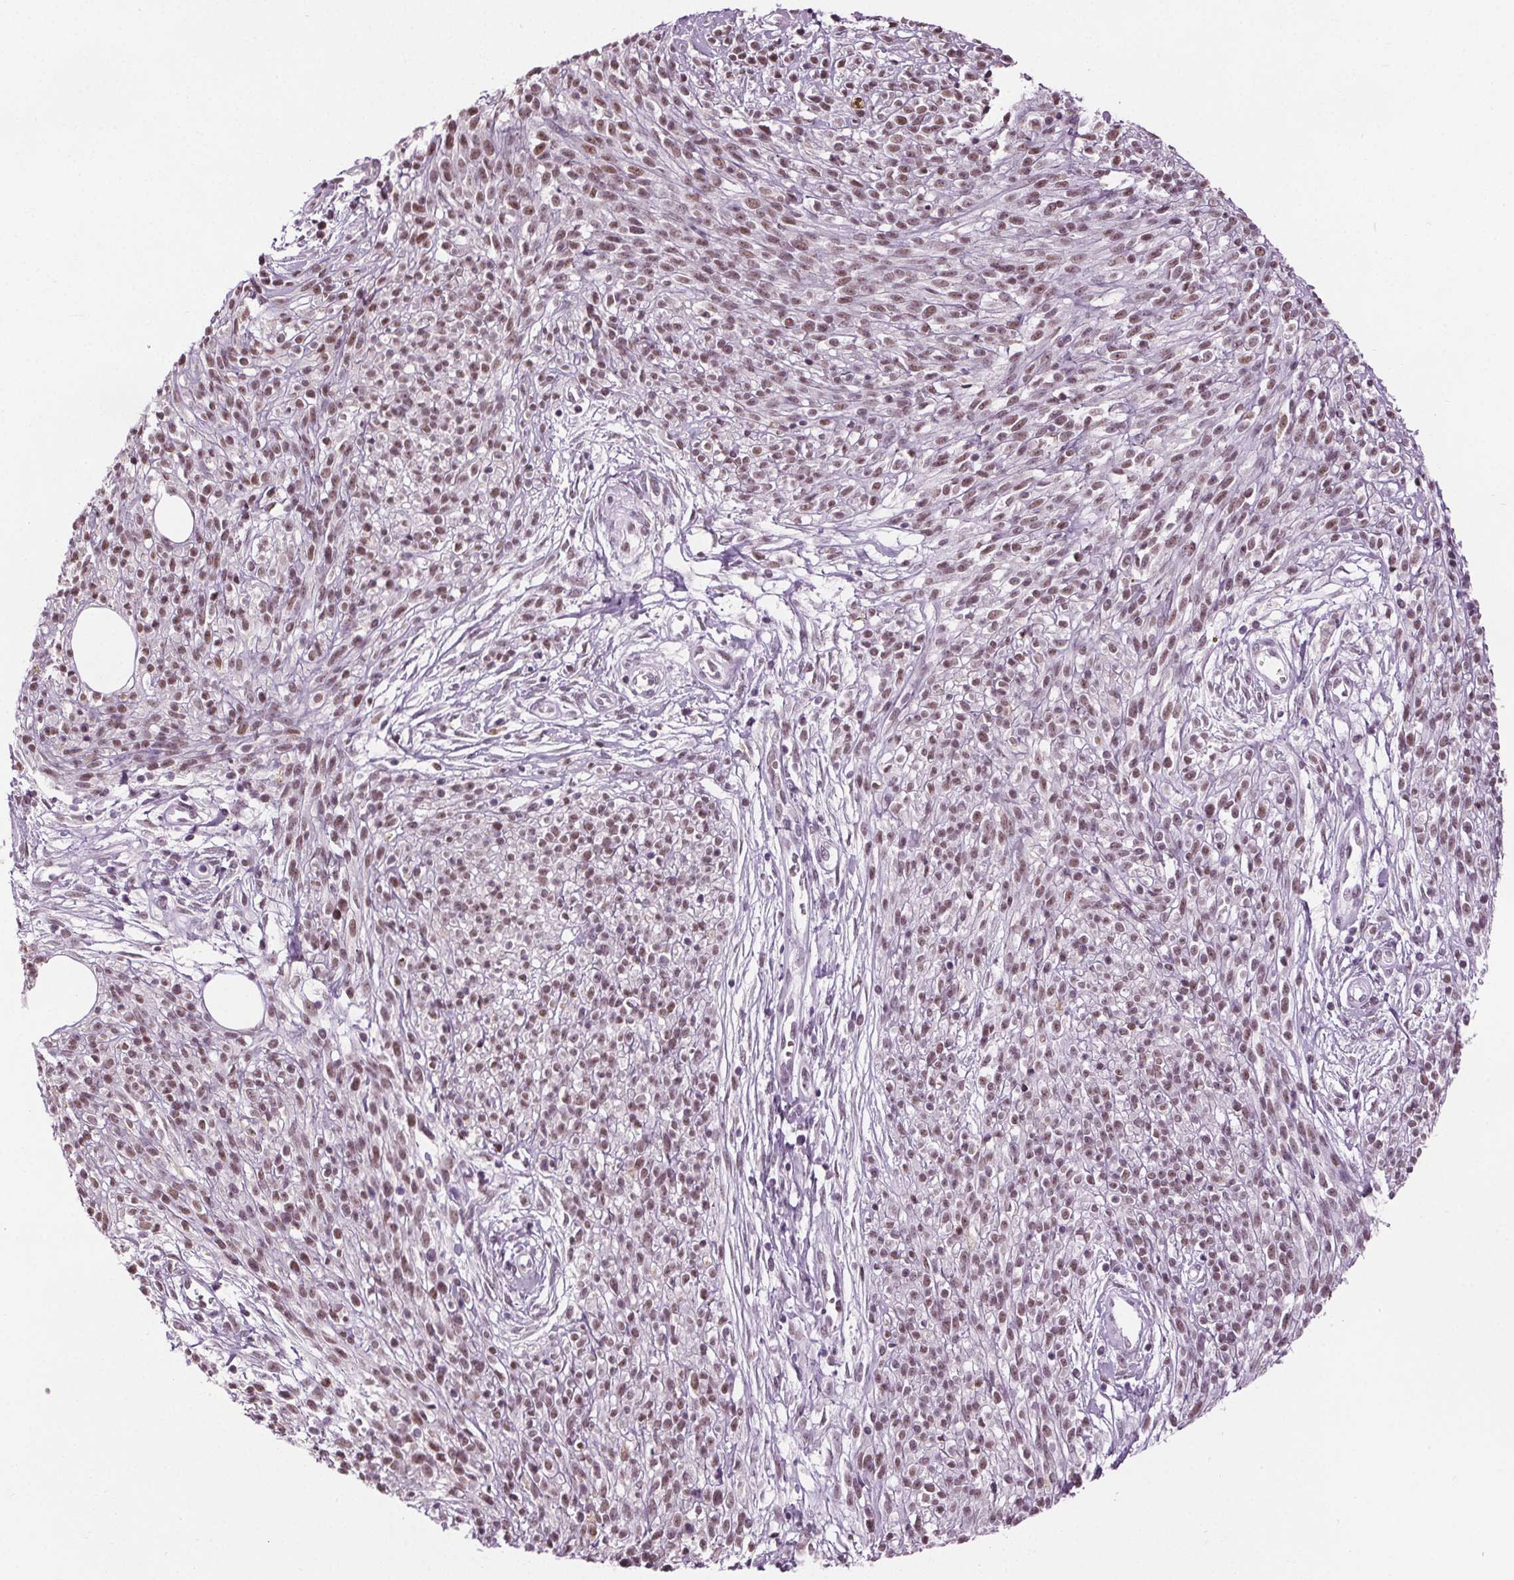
{"staining": {"intensity": "moderate", "quantity": ">75%", "location": "nuclear"}, "tissue": "melanoma", "cell_type": "Tumor cells", "image_type": "cancer", "snomed": [{"axis": "morphology", "description": "Malignant melanoma, NOS"}, {"axis": "topography", "description": "Skin"}, {"axis": "topography", "description": "Skin of trunk"}], "caption": "A brown stain highlights moderate nuclear staining of a protein in melanoma tumor cells.", "gene": "IWS1", "patient": {"sex": "male", "age": 74}}